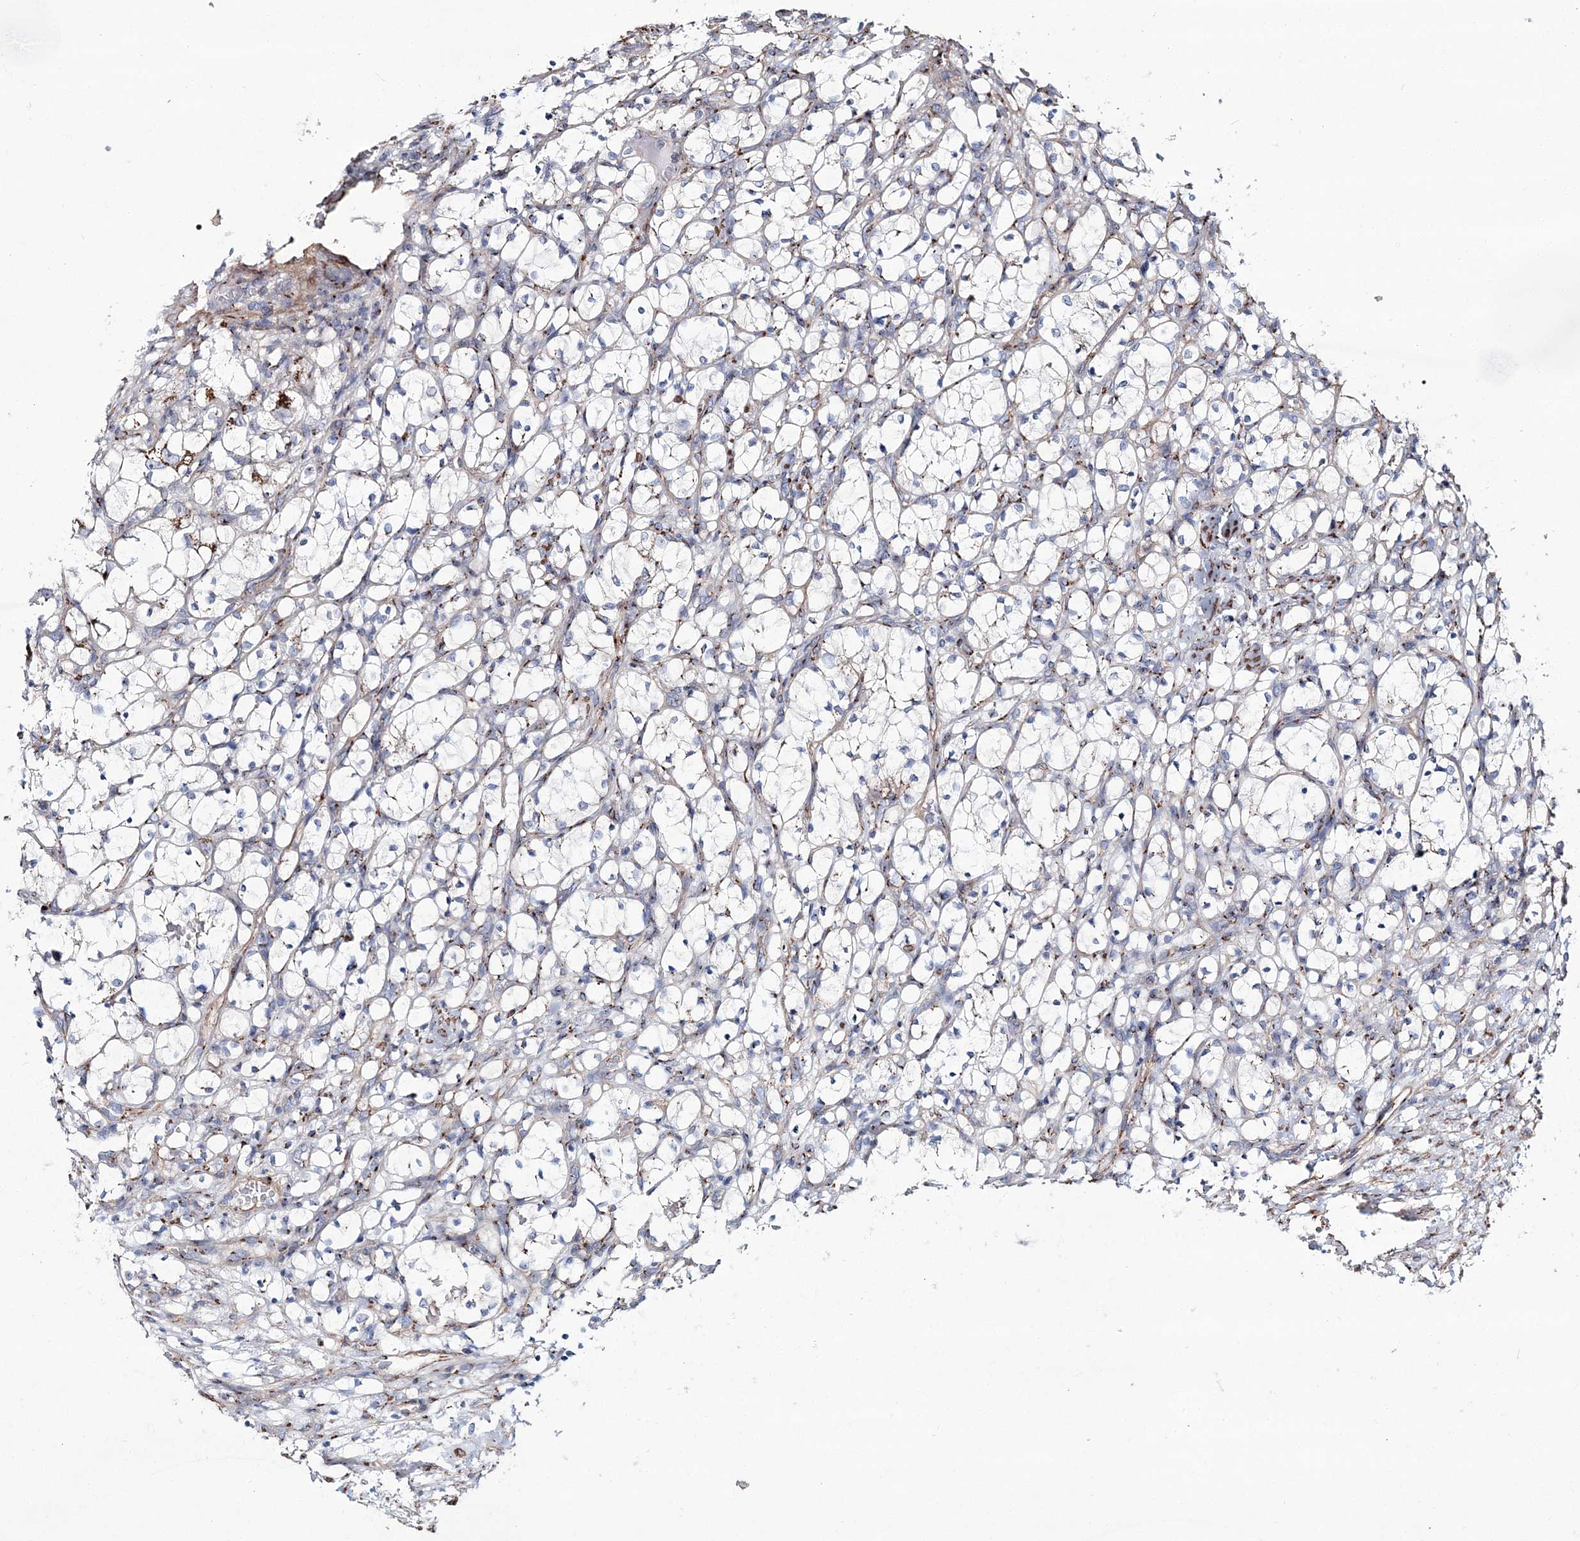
{"staining": {"intensity": "negative", "quantity": "none", "location": "none"}, "tissue": "renal cancer", "cell_type": "Tumor cells", "image_type": "cancer", "snomed": [{"axis": "morphology", "description": "Adenocarcinoma, NOS"}, {"axis": "topography", "description": "Kidney"}], "caption": "DAB (3,3'-diaminobenzidine) immunohistochemical staining of renal cancer displays no significant positivity in tumor cells. The staining was performed using DAB (3,3'-diaminobenzidine) to visualize the protein expression in brown, while the nuclei were stained in blue with hematoxylin (Magnification: 20x).", "gene": "MAN1A2", "patient": {"sex": "female", "age": 69}}